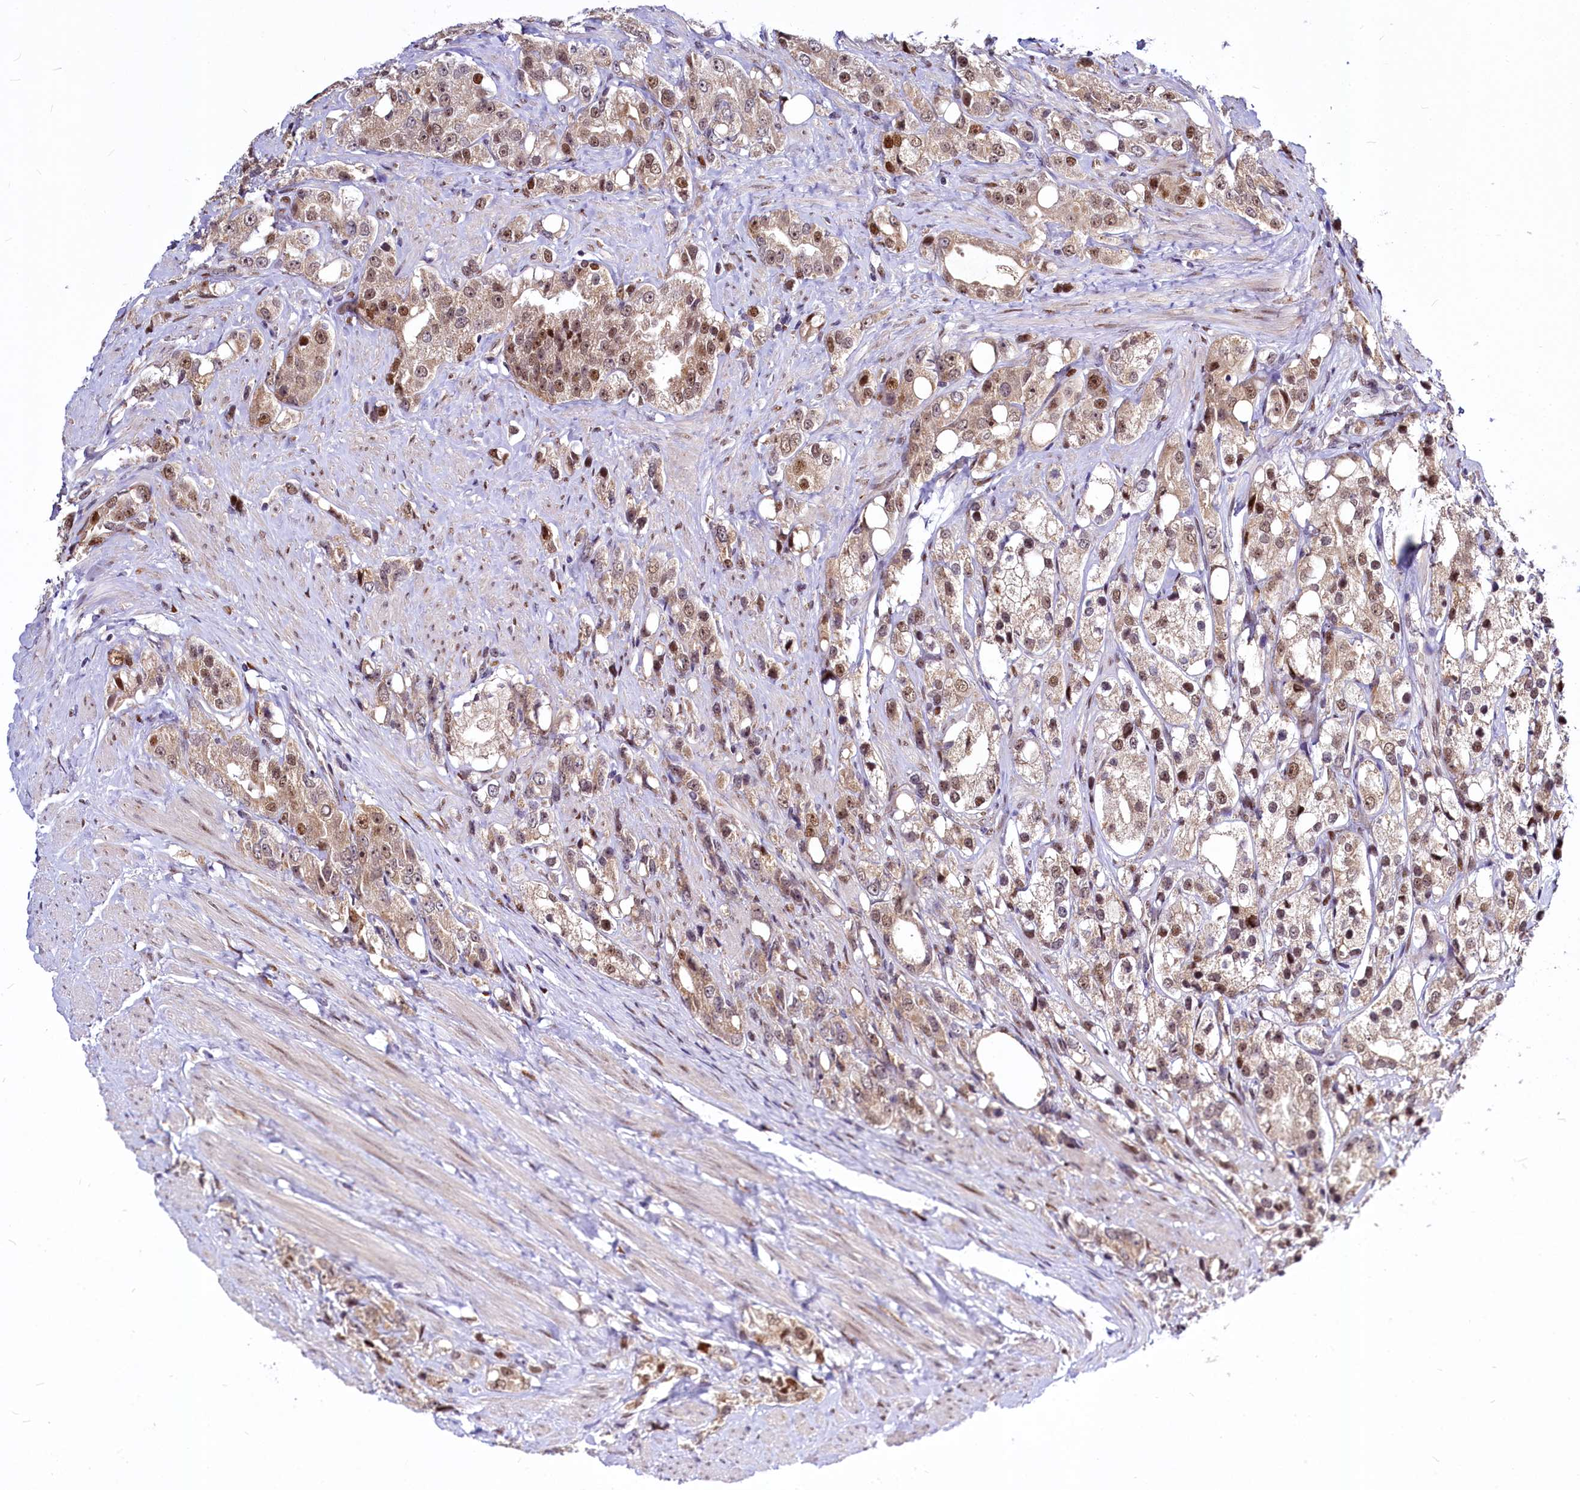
{"staining": {"intensity": "moderate", "quantity": ">75%", "location": "nuclear"}, "tissue": "prostate cancer", "cell_type": "Tumor cells", "image_type": "cancer", "snomed": [{"axis": "morphology", "description": "Adenocarcinoma, NOS"}, {"axis": "topography", "description": "Prostate"}], "caption": "The immunohistochemical stain labels moderate nuclear positivity in tumor cells of prostate adenocarcinoma tissue.", "gene": "MAML2", "patient": {"sex": "male", "age": 79}}